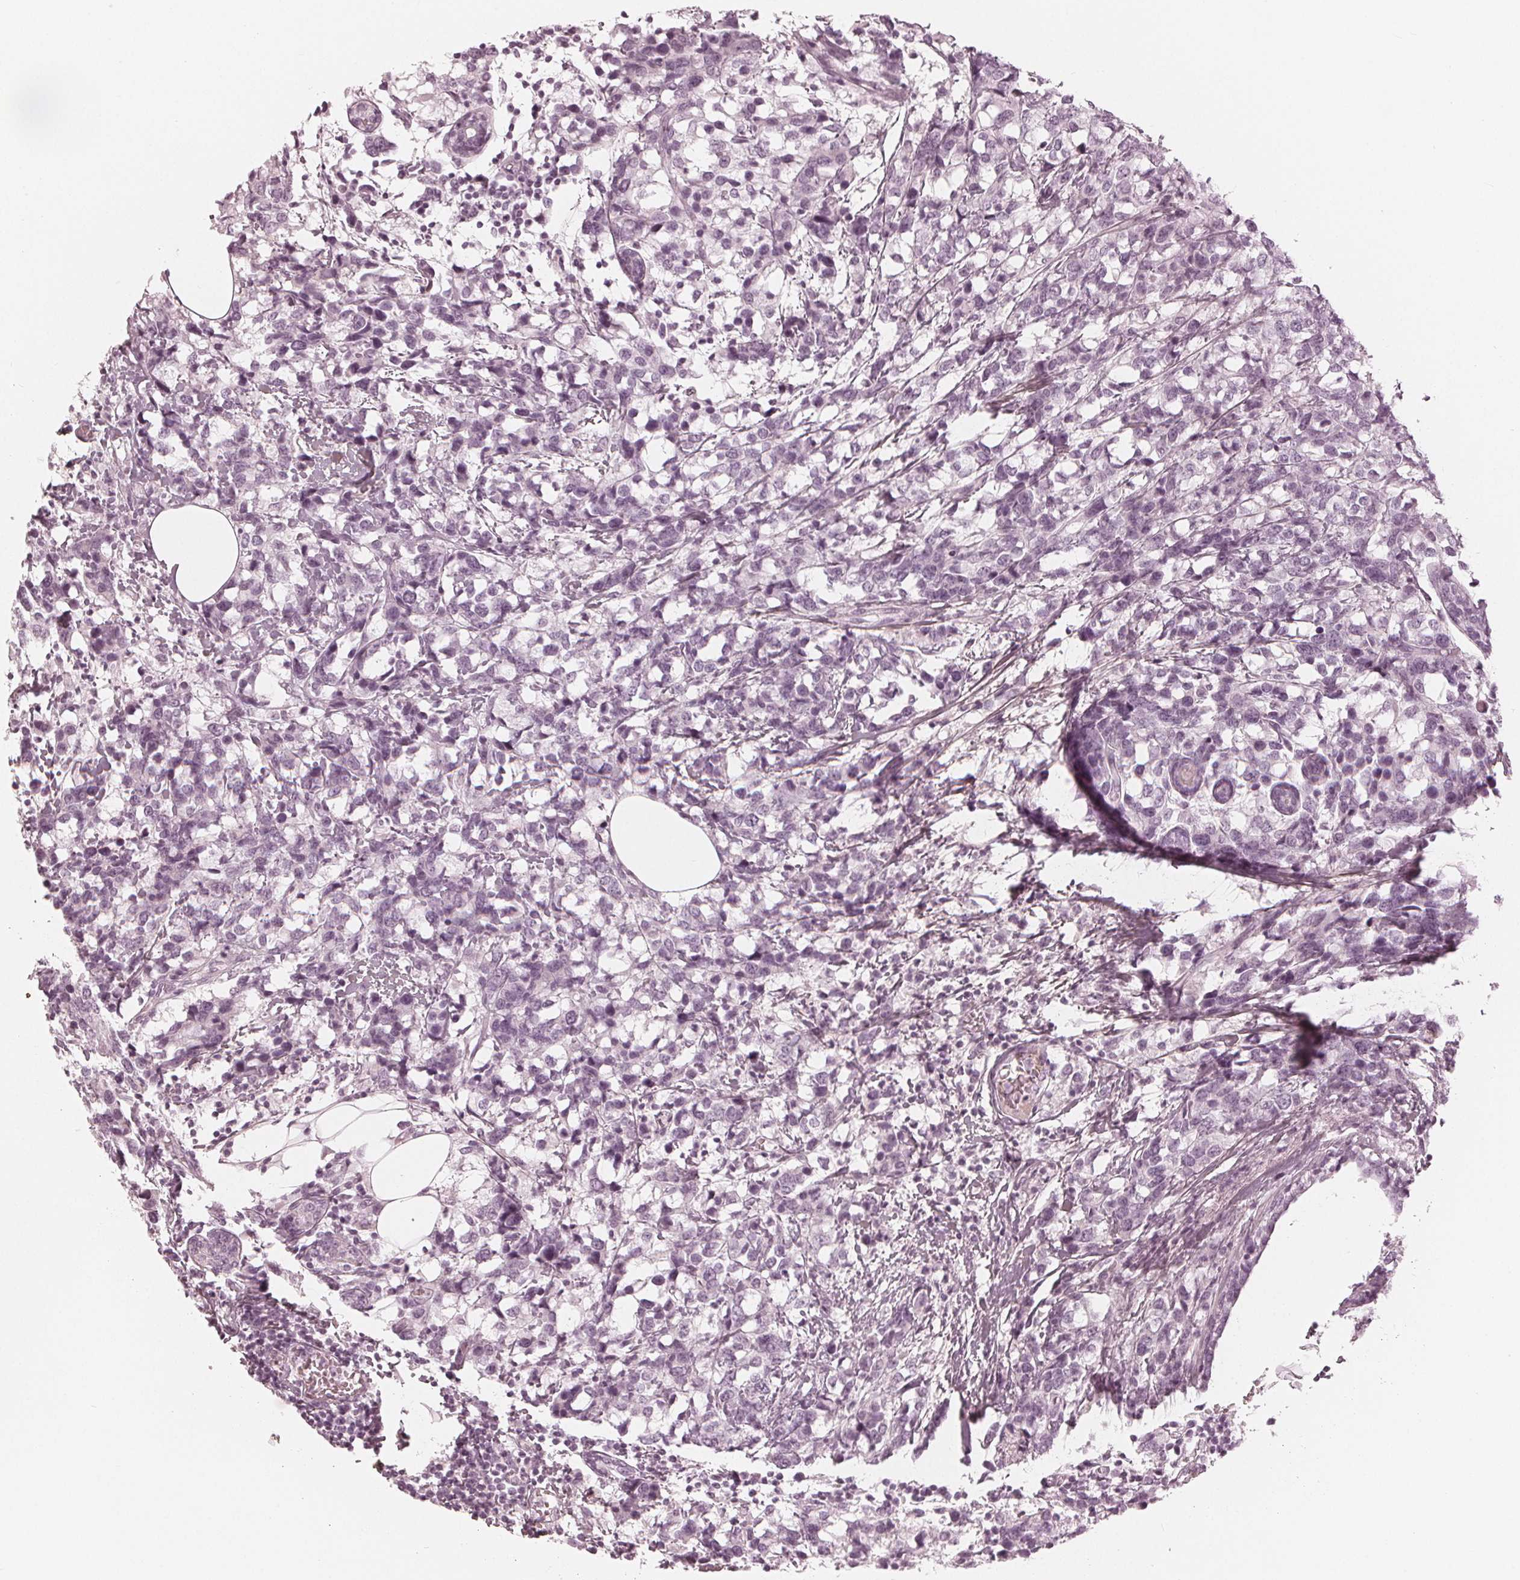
{"staining": {"intensity": "negative", "quantity": "none", "location": "none"}, "tissue": "breast cancer", "cell_type": "Tumor cells", "image_type": "cancer", "snomed": [{"axis": "morphology", "description": "Lobular carcinoma"}, {"axis": "topography", "description": "Breast"}], "caption": "There is no significant staining in tumor cells of breast cancer.", "gene": "PAEP", "patient": {"sex": "female", "age": 59}}